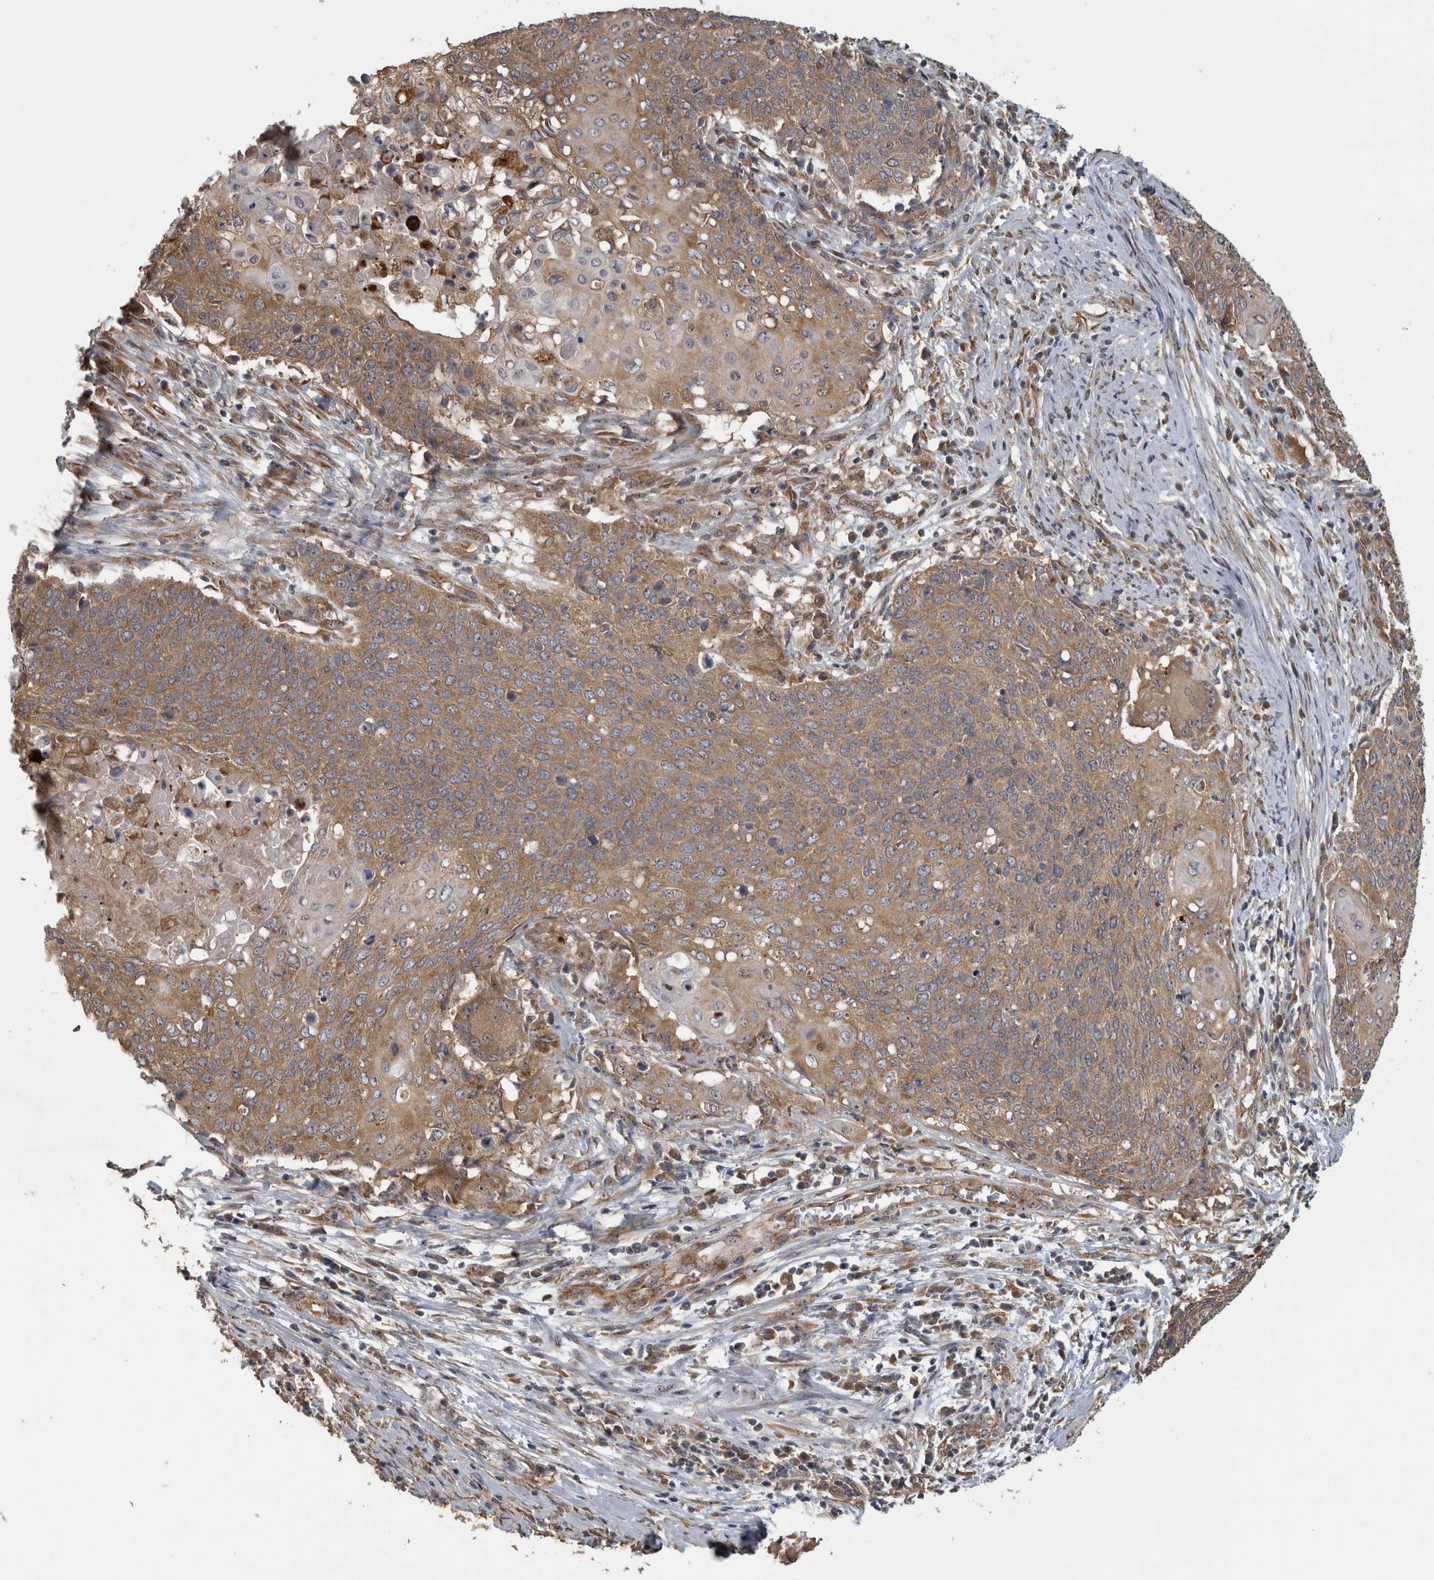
{"staining": {"intensity": "moderate", "quantity": ">75%", "location": "cytoplasmic/membranous"}, "tissue": "cervical cancer", "cell_type": "Tumor cells", "image_type": "cancer", "snomed": [{"axis": "morphology", "description": "Squamous cell carcinoma, NOS"}, {"axis": "topography", "description": "Cervix"}], "caption": "Immunohistochemical staining of human cervical squamous cell carcinoma demonstrates medium levels of moderate cytoplasmic/membranous staining in about >75% of tumor cells.", "gene": "ATXN2", "patient": {"sex": "female", "age": 39}}